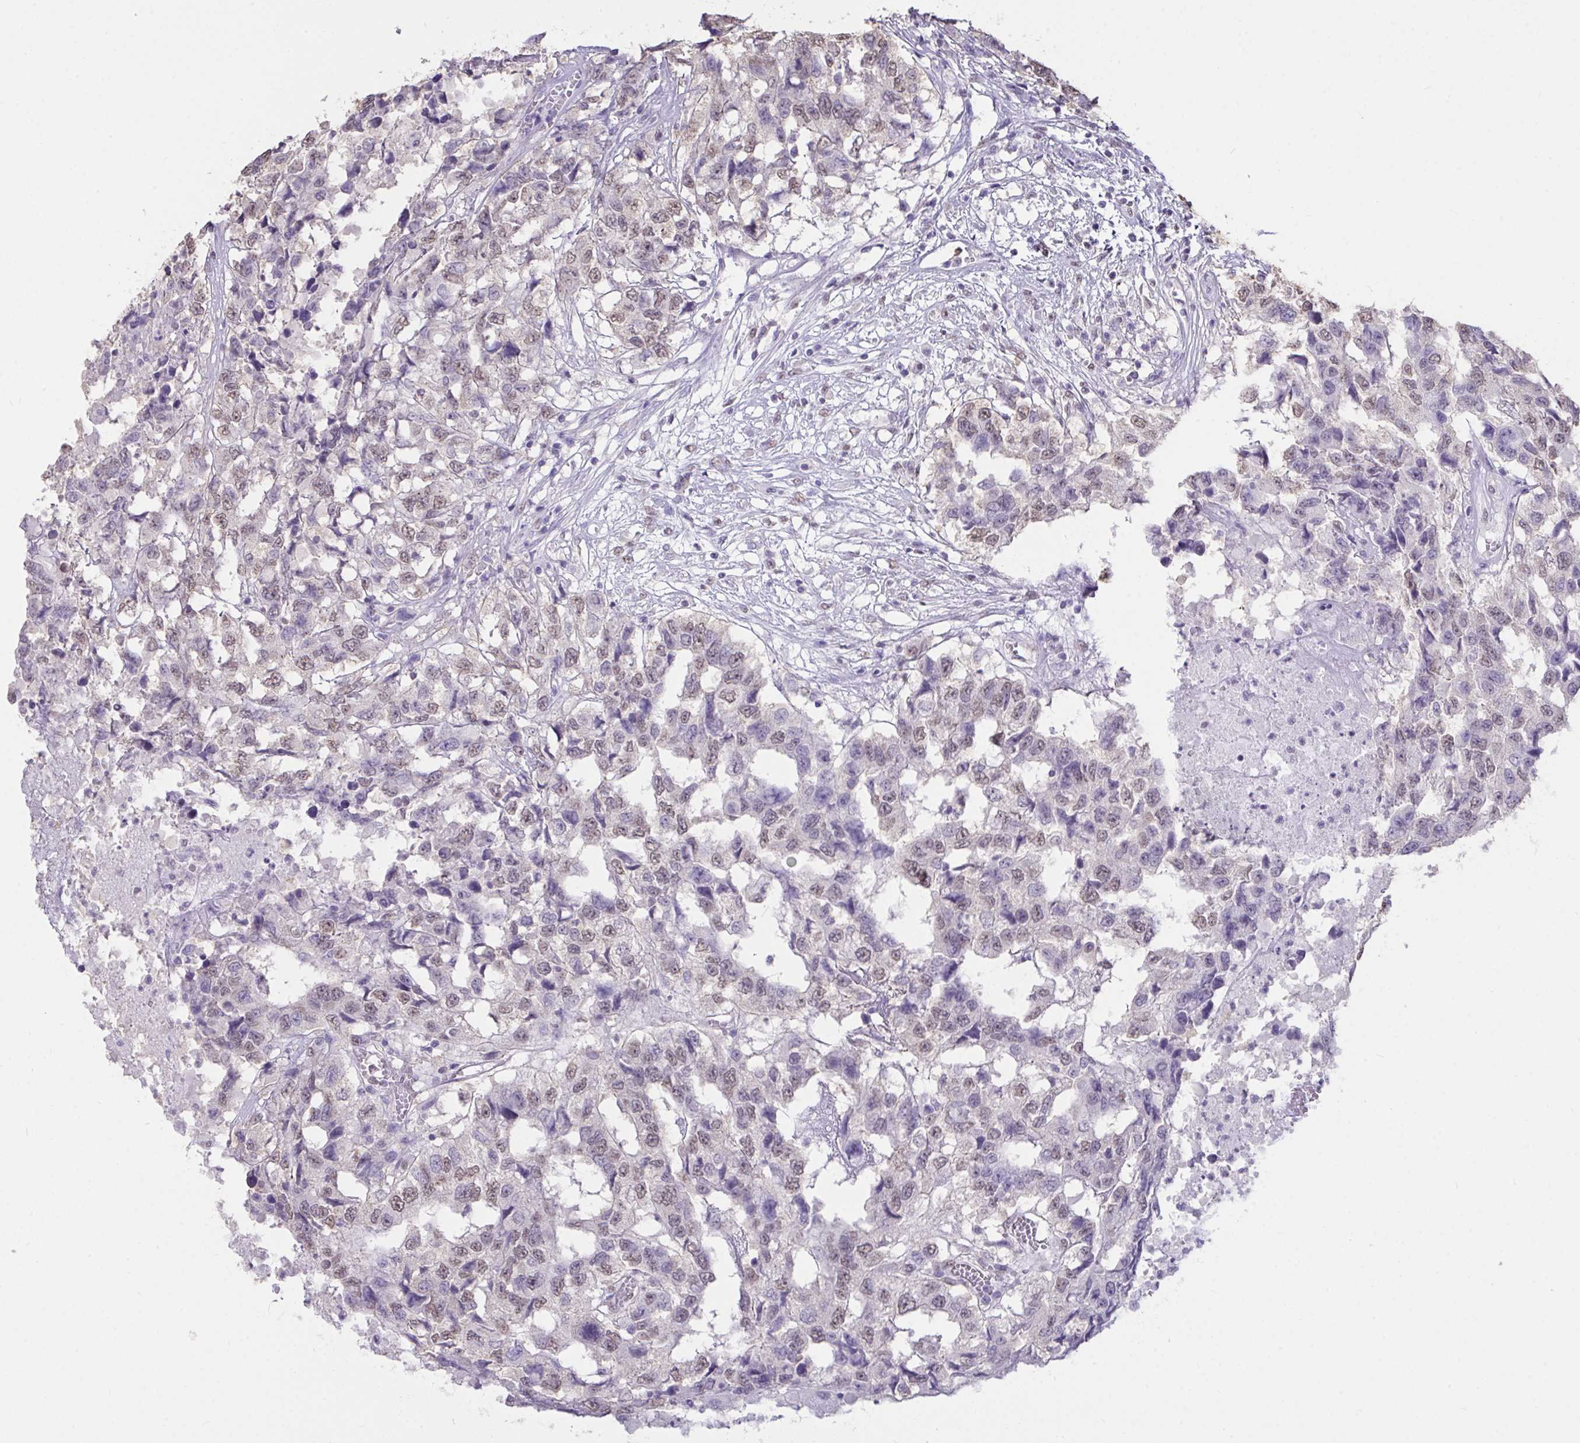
{"staining": {"intensity": "weak", "quantity": "25%-75%", "location": "nuclear"}, "tissue": "testis cancer", "cell_type": "Tumor cells", "image_type": "cancer", "snomed": [{"axis": "morphology", "description": "Carcinoma, Embryonal, NOS"}, {"axis": "topography", "description": "Testis"}], "caption": "This is a micrograph of immunohistochemistry (IHC) staining of testis embryonal carcinoma, which shows weak positivity in the nuclear of tumor cells.", "gene": "SEMA6B", "patient": {"sex": "male", "age": 83}}